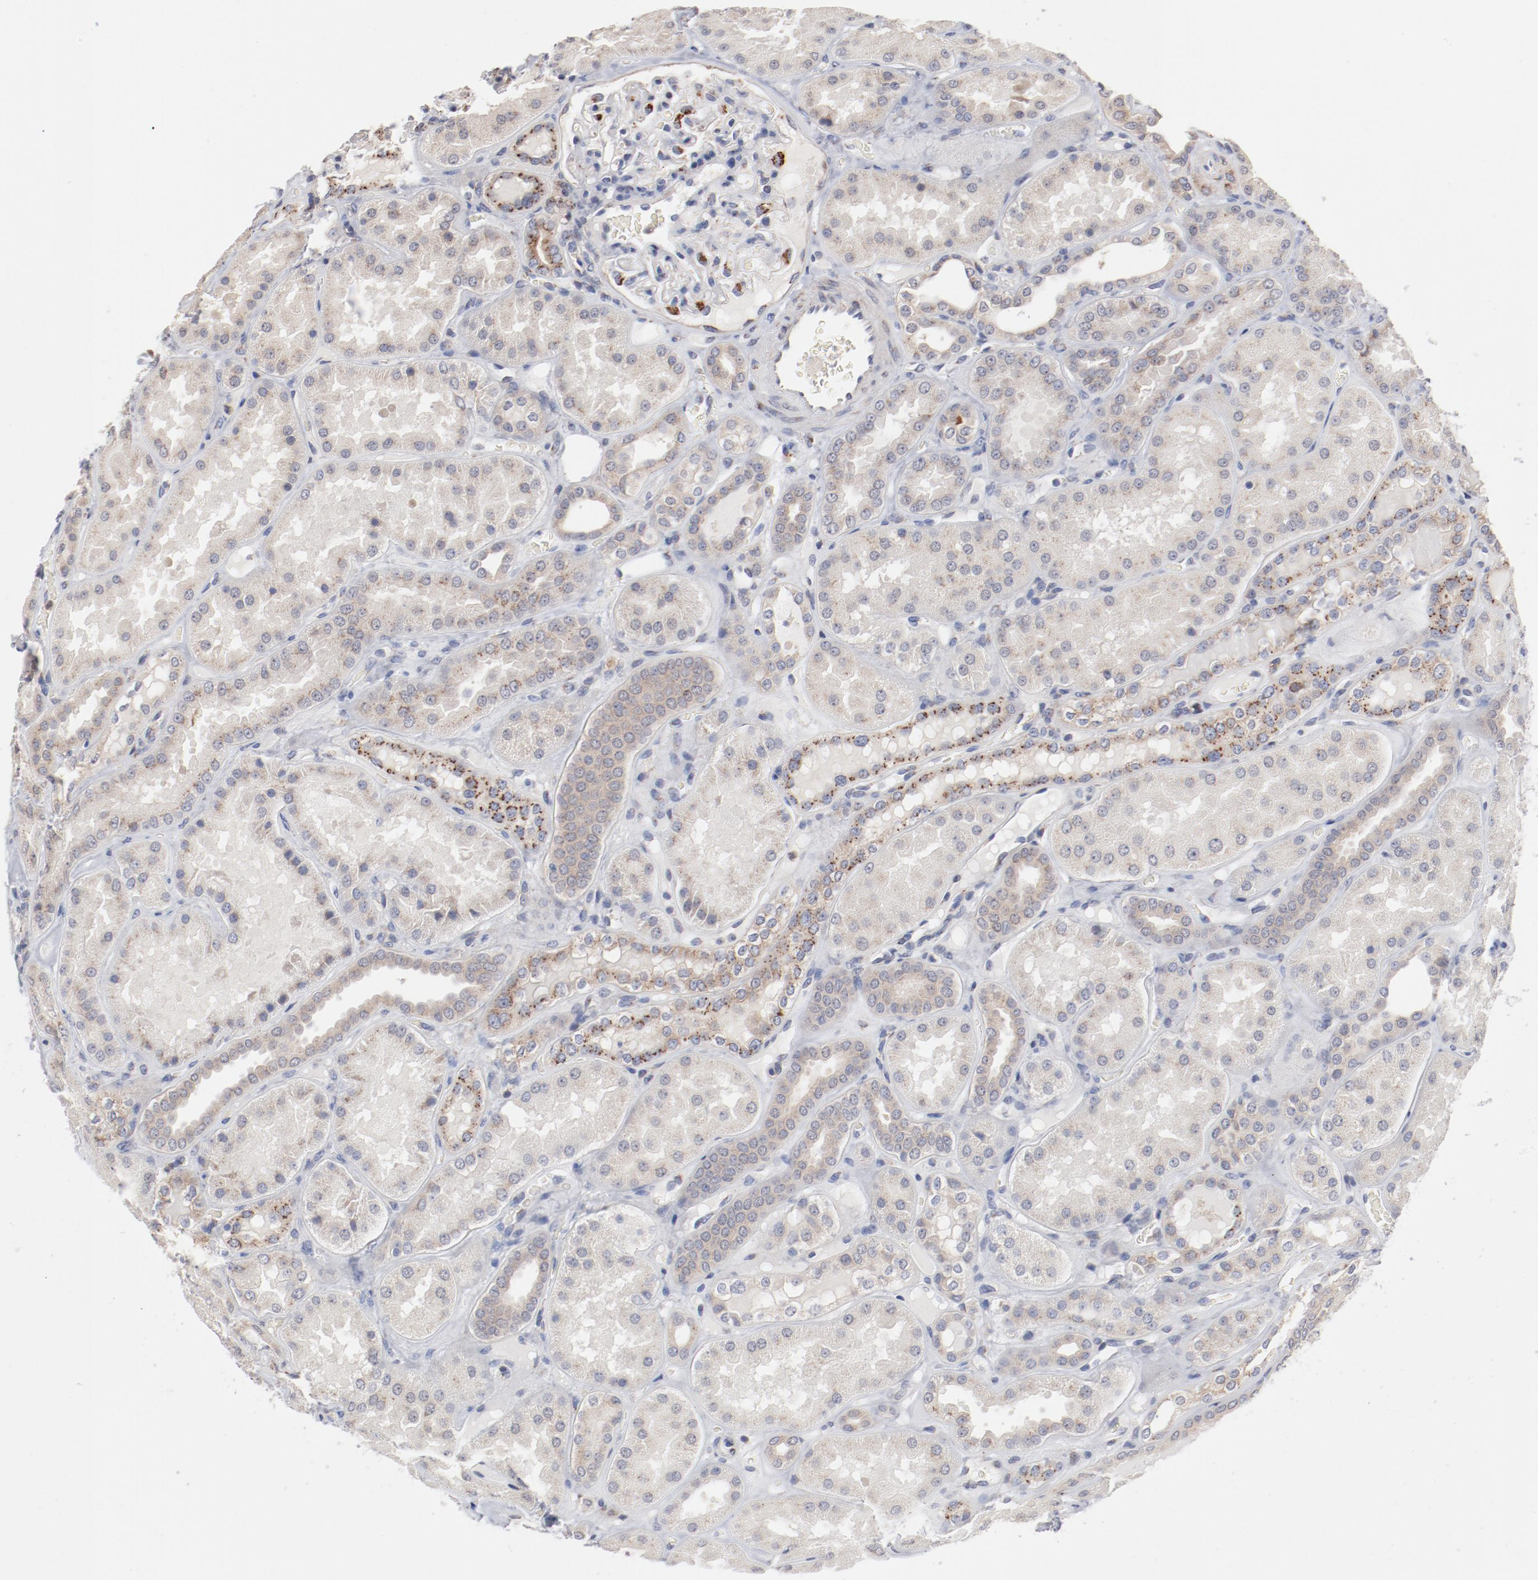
{"staining": {"intensity": "moderate", "quantity": "<25%", "location": "cytoplasmic/membranous"}, "tissue": "kidney", "cell_type": "Cells in glomeruli", "image_type": "normal", "snomed": [{"axis": "morphology", "description": "Normal tissue, NOS"}, {"axis": "topography", "description": "Kidney"}], "caption": "Protein expression analysis of normal human kidney reveals moderate cytoplasmic/membranous positivity in about <25% of cells in glomeruli. The staining is performed using DAB brown chromogen to label protein expression. The nuclei are counter-stained blue using hematoxylin.", "gene": "AK7", "patient": {"sex": "female", "age": 56}}